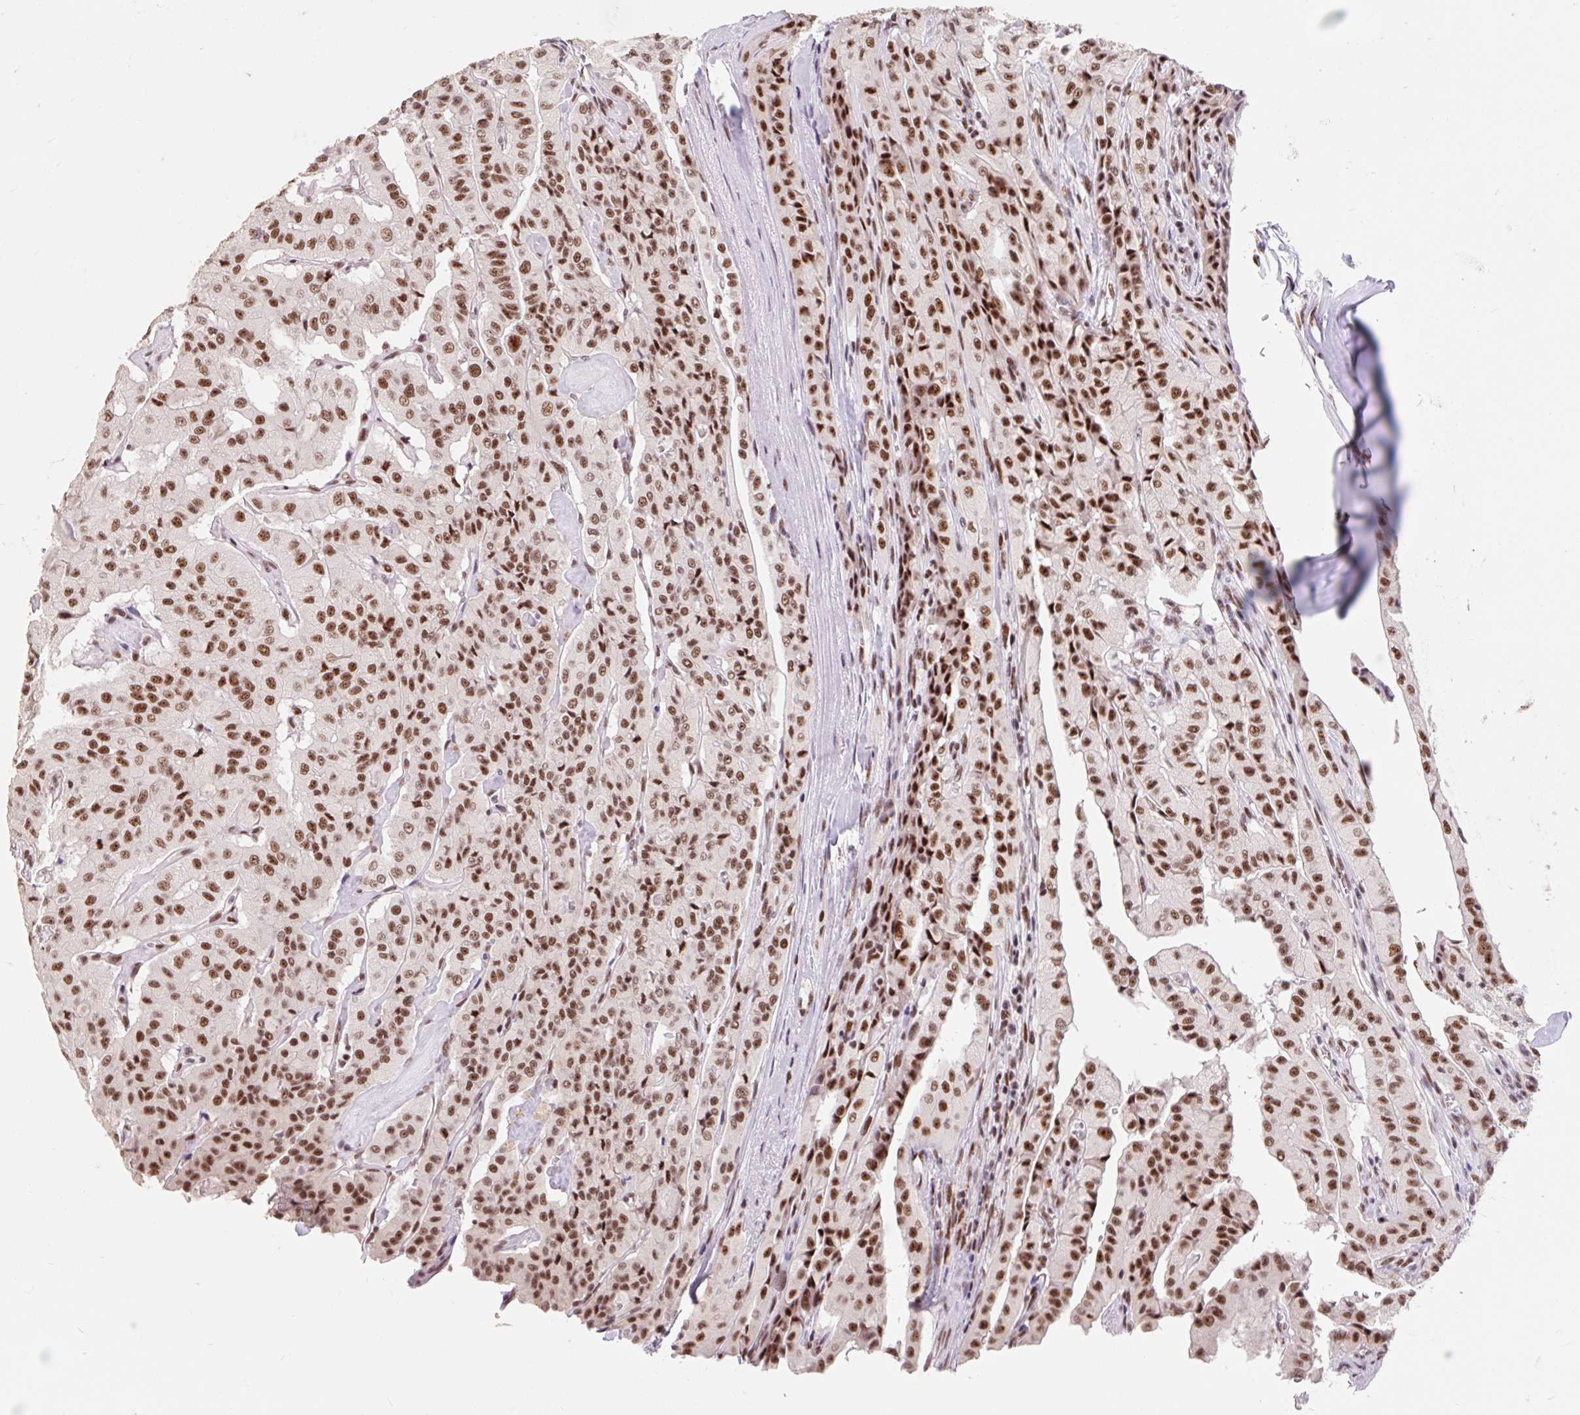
{"staining": {"intensity": "strong", "quantity": ">75%", "location": "nuclear"}, "tissue": "thyroid cancer", "cell_type": "Tumor cells", "image_type": "cancer", "snomed": [{"axis": "morphology", "description": "Papillary adenocarcinoma, NOS"}, {"axis": "topography", "description": "Thyroid gland"}], "caption": "Brown immunohistochemical staining in papillary adenocarcinoma (thyroid) exhibits strong nuclear expression in about >75% of tumor cells.", "gene": "SRSF10", "patient": {"sex": "female", "age": 59}}